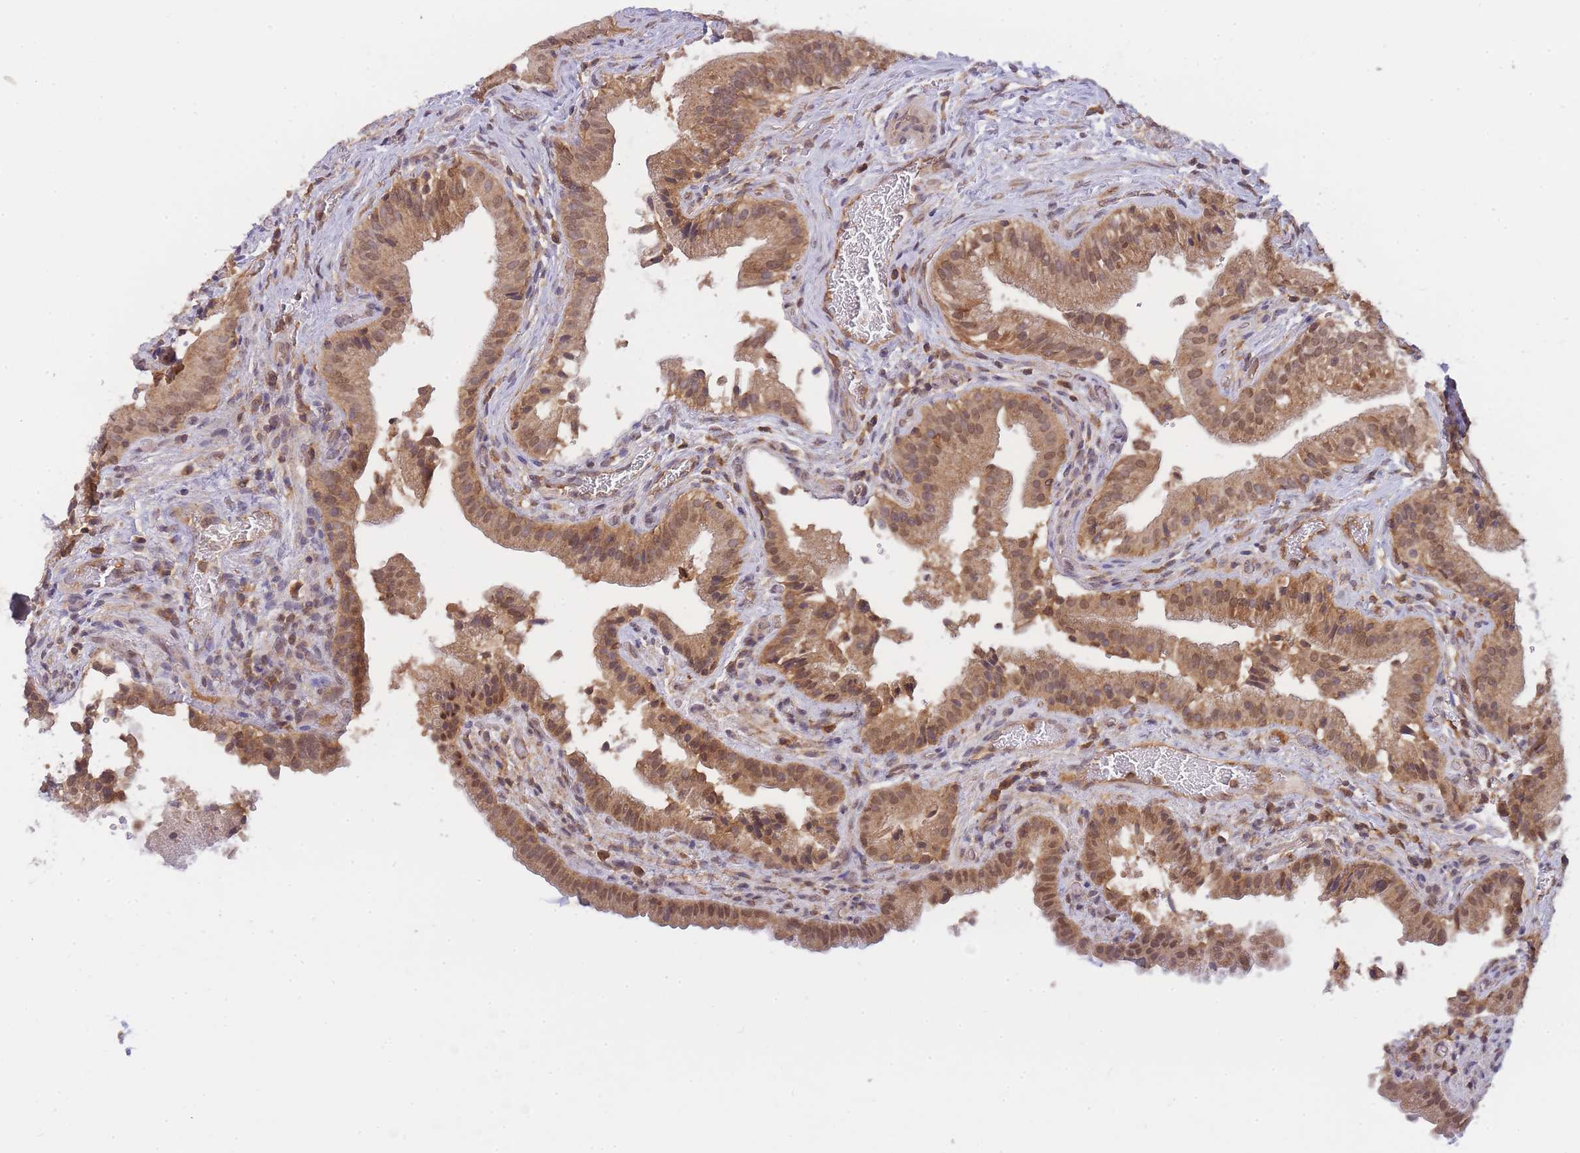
{"staining": {"intensity": "moderate", "quantity": ">75%", "location": "cytoplasmic/membranous,nuclear"}, "tissue": "gallbladder", "cell_type": "Glandular cells", "image_type": "normal", "snomed": [{"axis": "morphology", "description": "Normal tissue, NOS"}, {"axis": "topography", "description": "Gallbladder"}], "caption": "Protein staining demonstrates moderate cytoplasmic/membranous,nuclear positivity in about >75% of glandular cells in benign gallbladder.", "gene": "PIP4P1", "patient": {"sex": "male", "age": 24}}